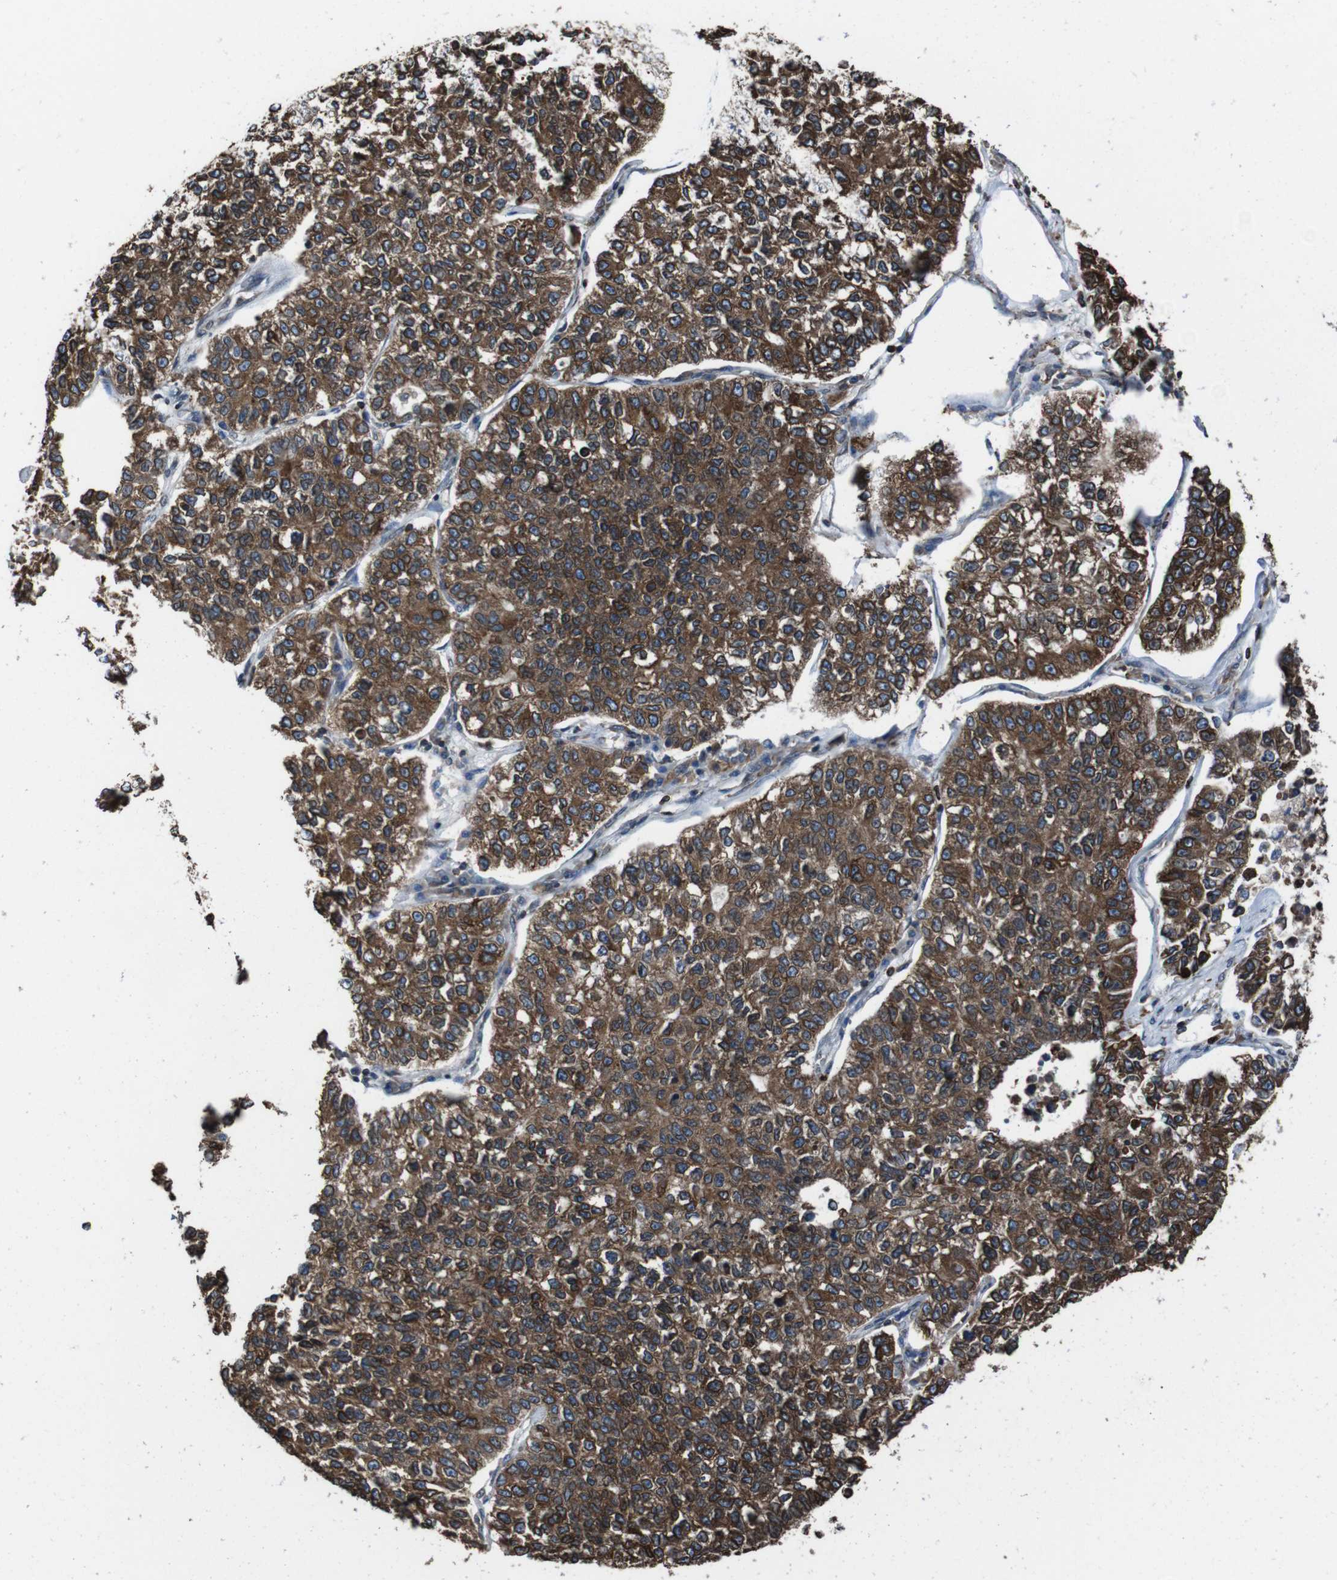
{"staining": {"intensity": "moderate", "quantity": ">75%", "location": "cytoplasmic/membranous"}, "tissue": "lung cancer", "cell_type": "Tumor cells", "image_type": "cancer", "snomed": [{"axis": "morphology", "description": "Adenocarcinoma, NOS"}, {"axis": "topography", "description": "Lung"}], "caption": "Immunohistochemistry staining of lung cancer, which reveals medium levels of moderate cytoplasmic/membranous expression in about >75% of tumor cells indicating moderate cytoplasmic/membranous protein expression. The staining was performed using DAB (brown) for protein detection and nuclei were counterstained in hematoxylin (blue).", "gene": "APMAP", "patient": {"sex": "male", "age": 49}}